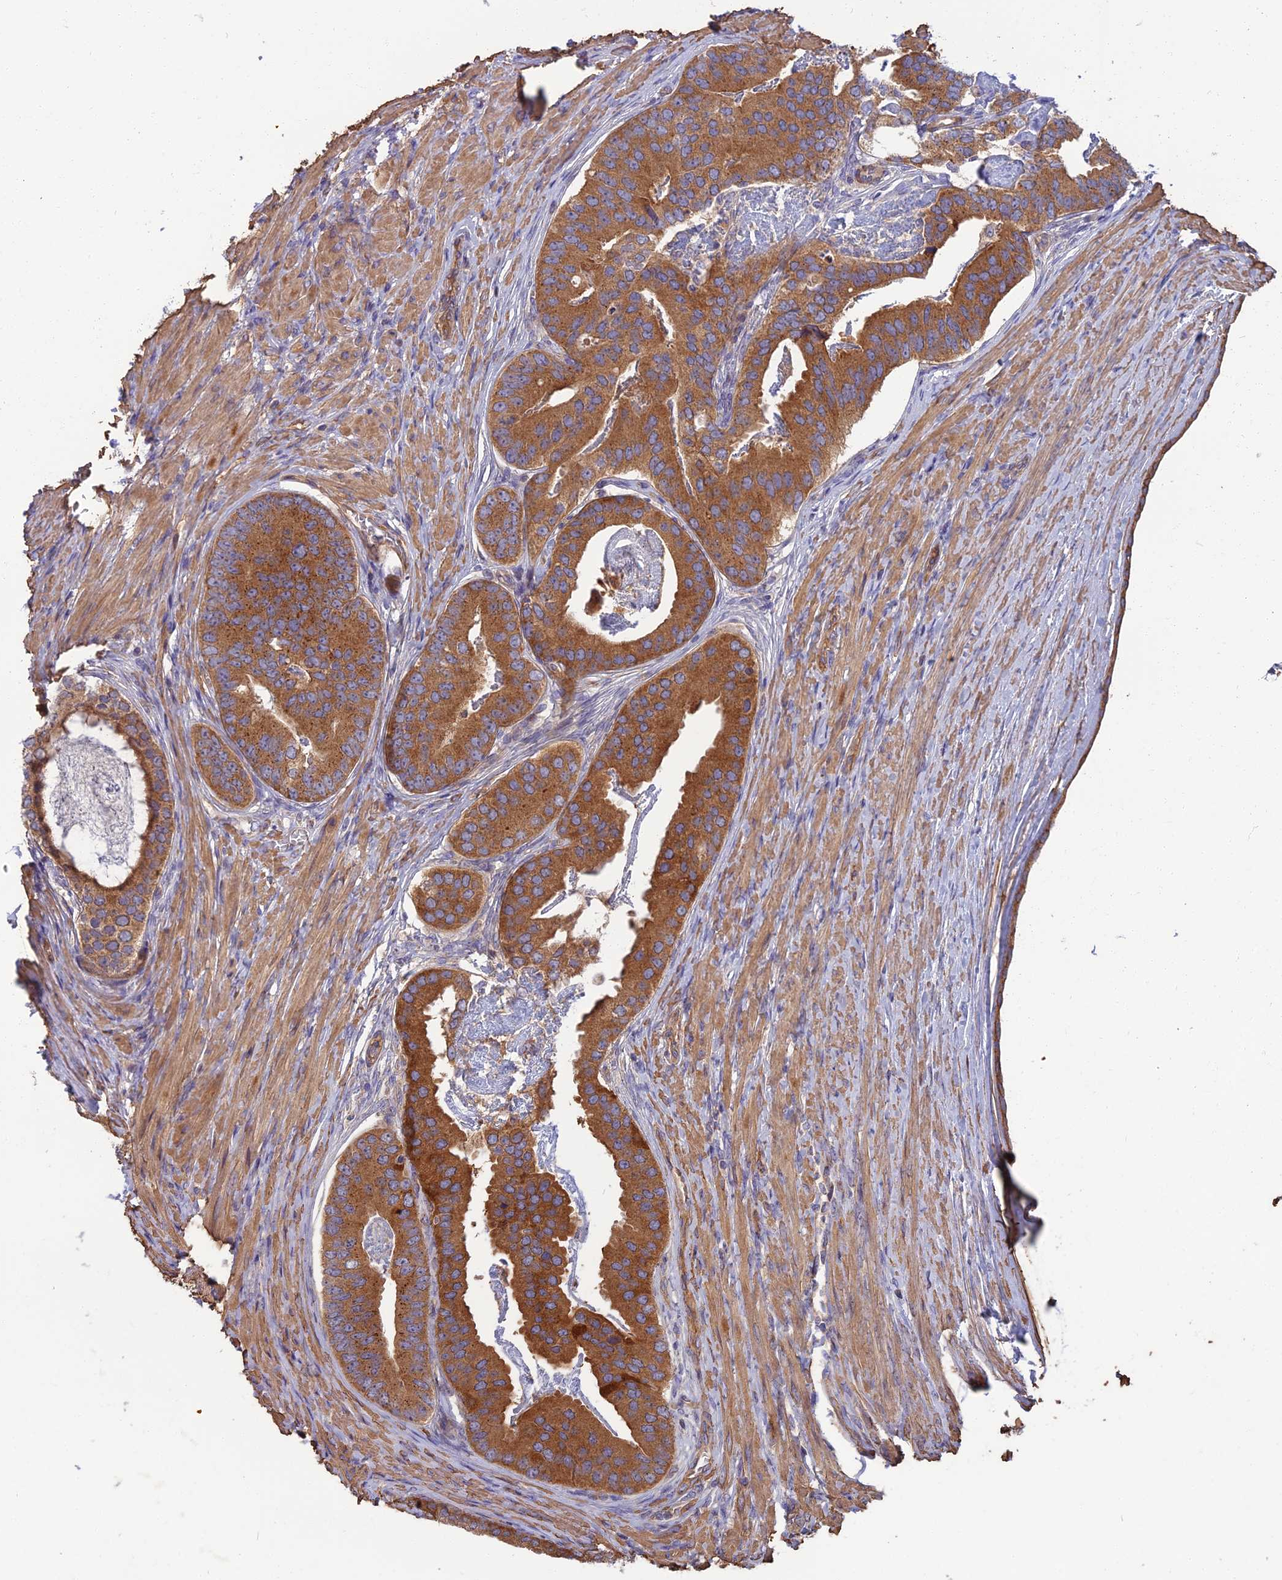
{"staining": {"intensity": "strong", "quantity": ">75%", "location": "cytoplasmic/membranous"}, "tissue": "prostate cancer", "cell_type": "Tumor cells", "image_type": "cancer", "snomed": [{"axis": "morphology", "description": "Adenocarcinoma, Low grade"}, {"axis": "topography", "description": "Prostate"}], "caption": "A high-resolution micrograph shows immunohistochemistry (IHC) staining of low-grade adenocarcinoma (prostate), which demonstrates strong cytoplasmic/membranous staining in approximately >75% of tumor cells. The protein is stained brown, and the nuclei are stained in blue (DAB (3,3'-diaminobenzidine) IHC with brightfield microscopy, high magnification).", "gene": "WDR24", "patient": {"sex": "male", "age": 71}}